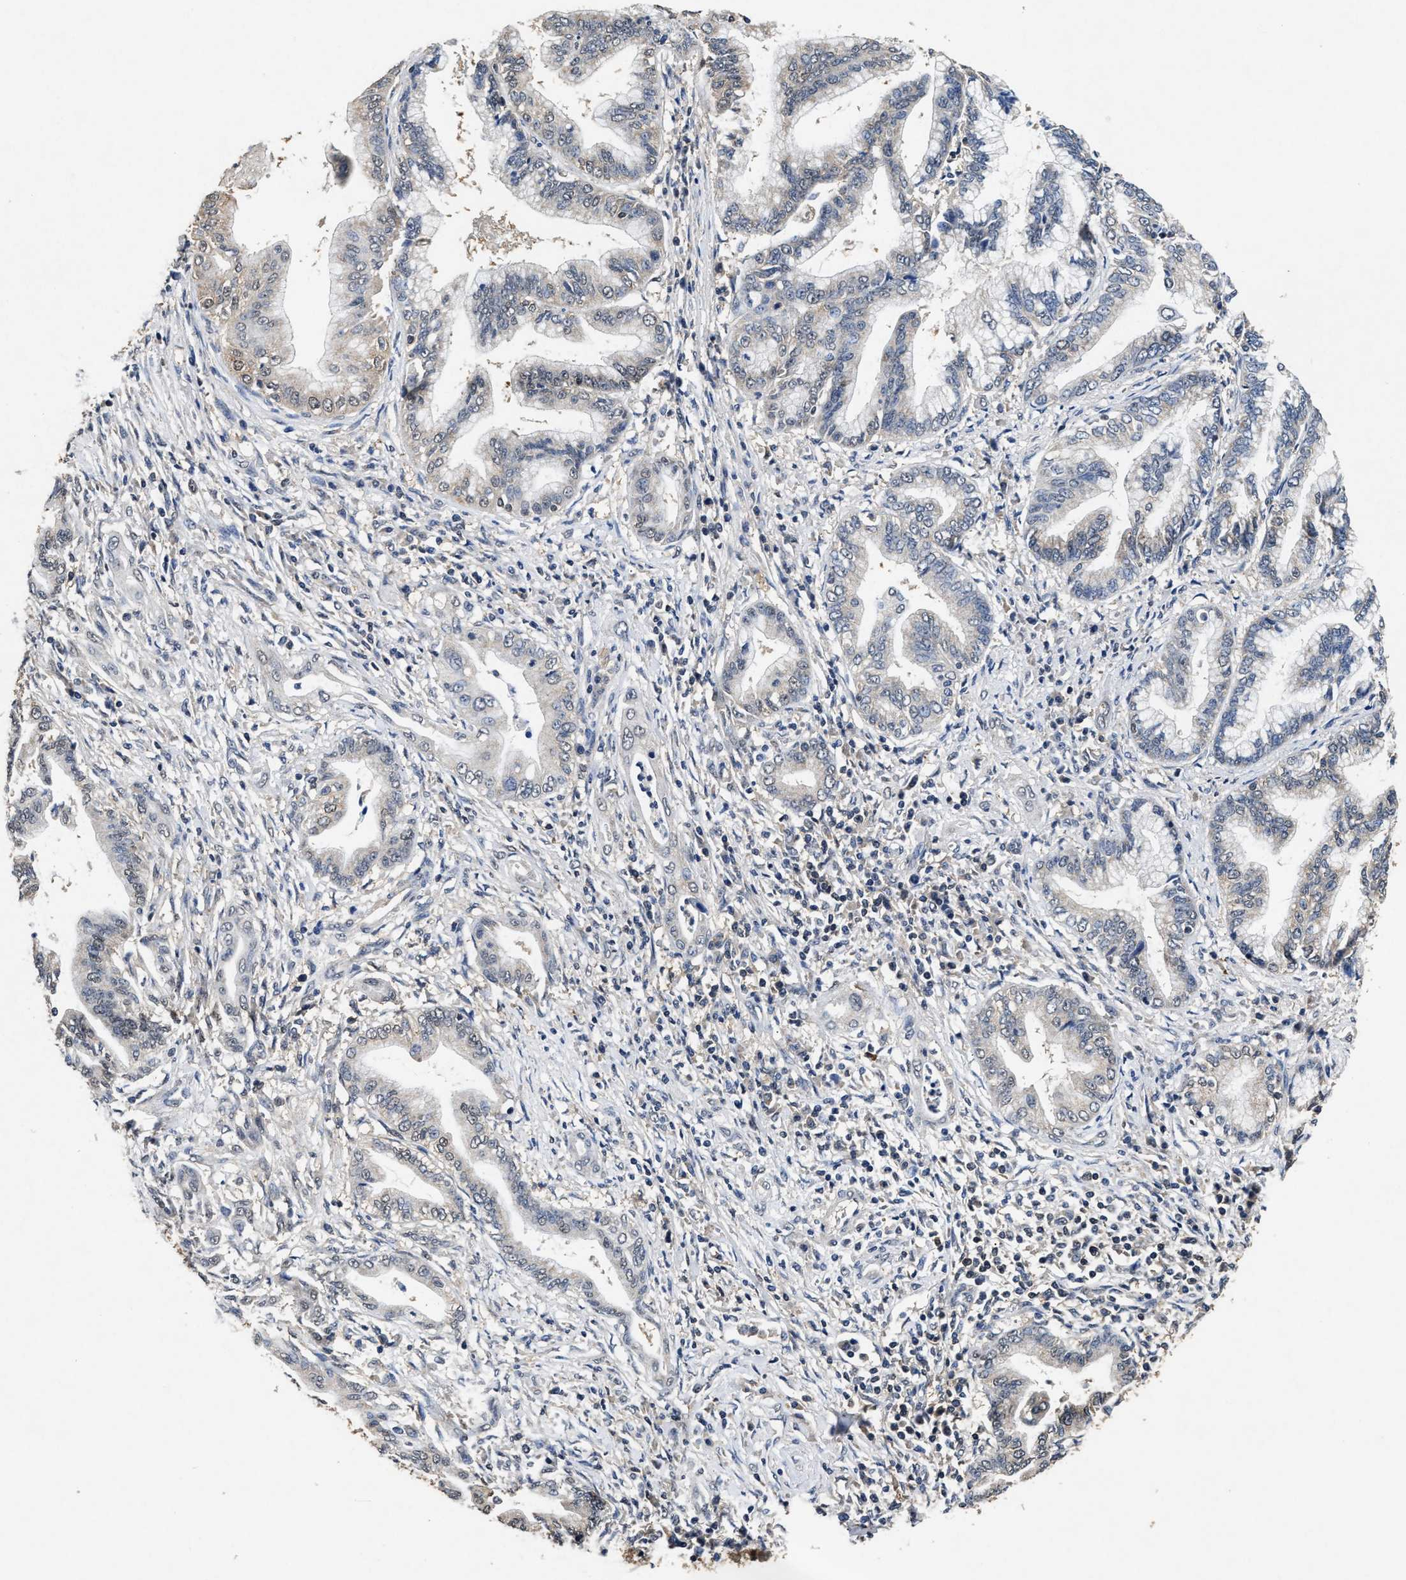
{"staining": {"intensity": "weak", "quantity": "<25%", "location": "cytoplasmic/membranous"}, "tissue": "pancreatic cancer", "cell_type": "Tumor cells", "image_type": "cancer", "snomed": [{"axis": "morphology", "description": "Adenocarcinoma, NOS"}, {"axis": "topography", "description": "Pancreas"}], "caption": "DAB immunohistochemical staining of human pancreatic cancer (adenocarcinoma) reveals no significant staining in tumor cells.", "gene": "ACAT2", "patient": {"sex": "female", "age": 64}}